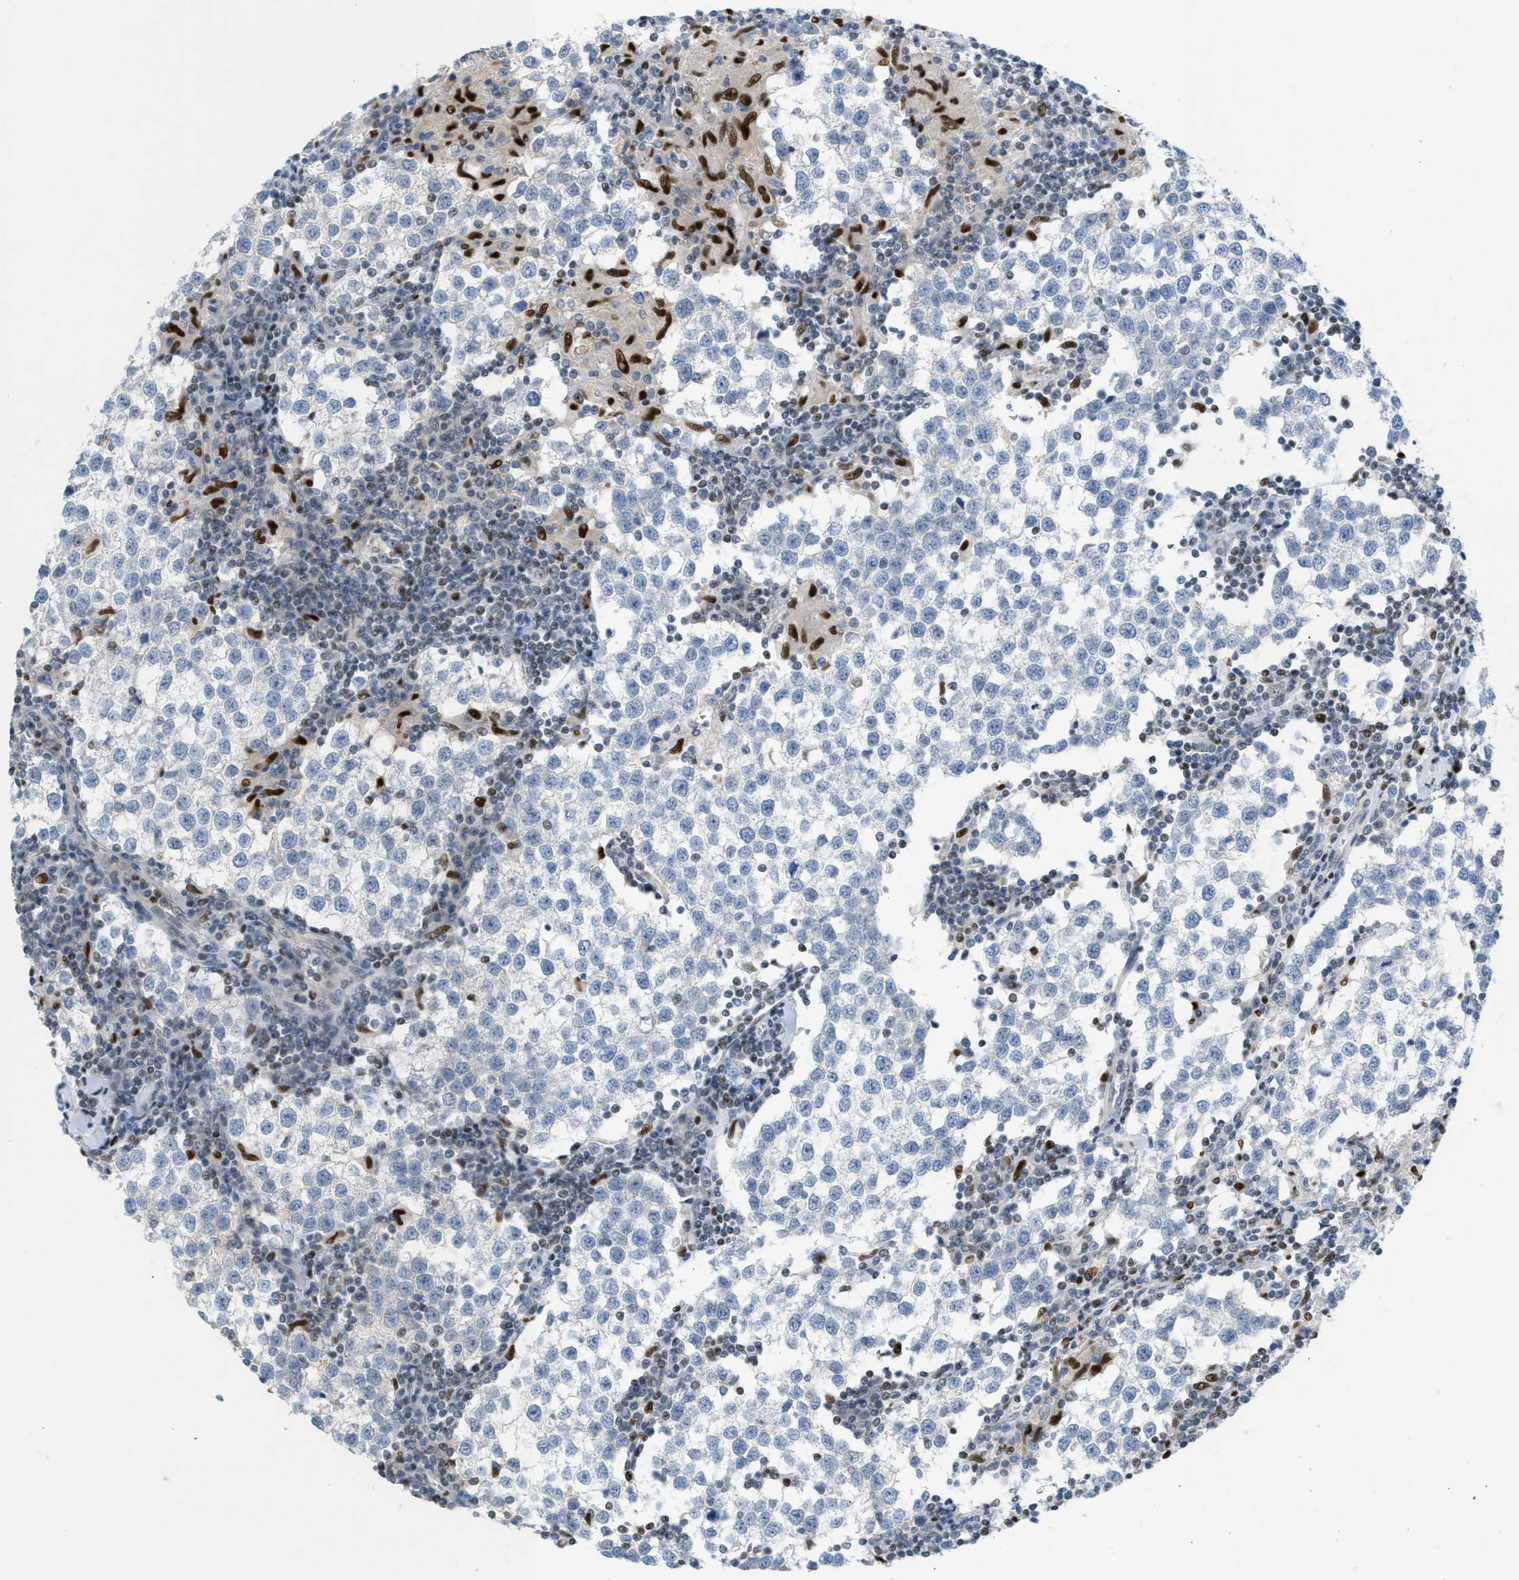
{"staining": {"intensity": "negative", "quantity": "none", "location": "none"}, "tissue": "testis cancer", "cell_type": "Tumor cells", "image_type": "cancer", "snomed": [{"axis": "morphology", "description": "Seminoma, NOS"}, {"axis": "morphology", "description": "Carcinoma, Embryonal, NOS"}, {"axis": "topography", "description": "Testis"}], "caption": "Tumor cells show no significant positivity in seminoma (testis). (DAB (3,3'-diaminobenzidine) IHC visualized using brightfield microscopy, high magnification).", "gene": "PPM1D", "patient": {"sex": "male", "age": 36}}